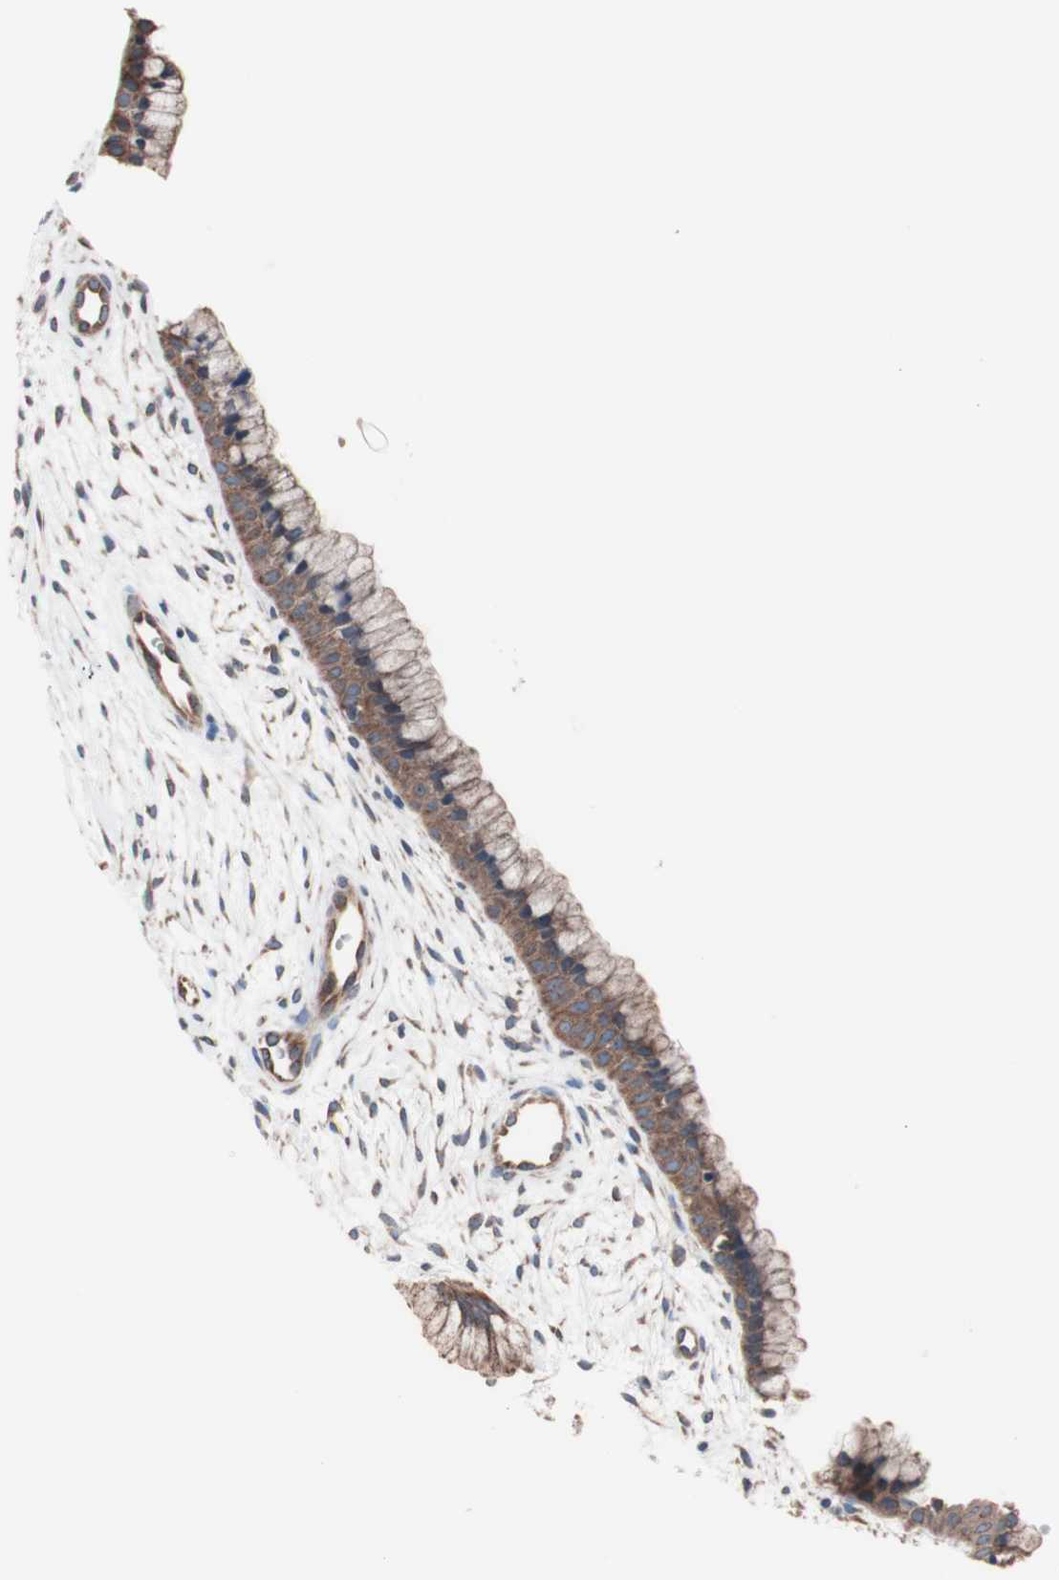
{"staining": {"intensity": "moderate", "quantity": ">75%", "location": "cytoplasmic/membranous"}, "tissue": "cervix", "cell_type": "Glandular cells", "image_type": "normal", "snomed": [{"axis": "morphology", "description": "Normal tissue, NOS"}, {"axis": "topography", "description": "Cervix"}], "caption": "Glandular cells demonstrate medium levels of moderate cytoplasmic/membranous positivity in about >75% of cells in unremarkable cervix. The staining is performed using DAB brown chromogen to label protein expression. The nuclei are counter-stained blue using hematoxylin.", "gene": "CTTNBP2NL", "patient": {"sex": "female", "age": 39}}